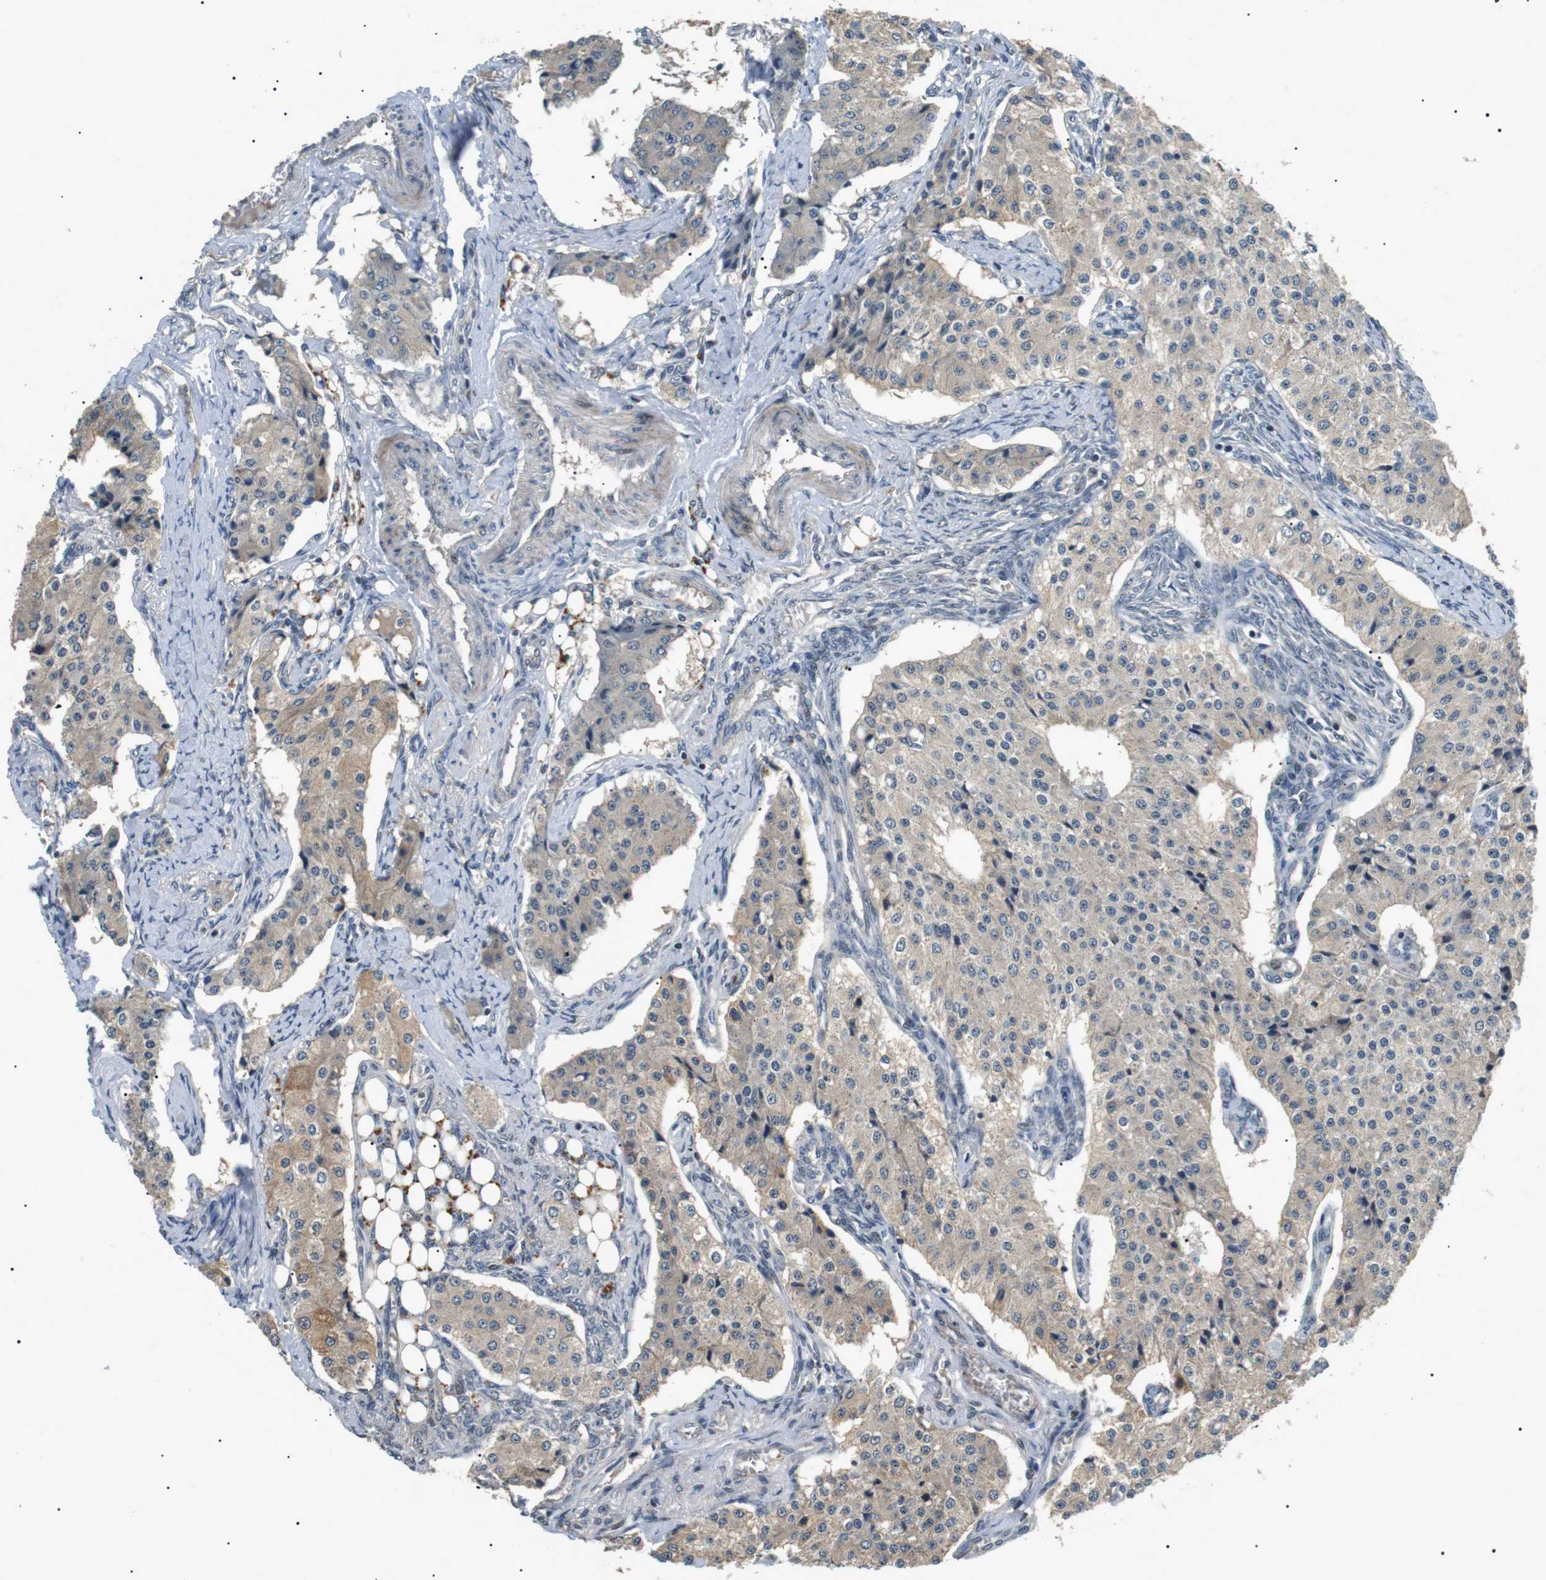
{"staining": {"intensity": "weak", "quantity": ">75%", "location": "cytoplasmic/membranous"}, "tissue": "carcinoid", "cell_type": "Tumor cells", "image_type": "cancer", "snomed": [{"axis": "morphology", "description": "Carcinoid, malignant, NOS"}, {"axis": "topography", "description": "Colon"}], "caption": "Protein staining reveals weak cytoplasmic/membranous staining in approximately >75% of tumor cells in carcinoid.", "gene": "HSPA13", "patient": {"sex": "female", "age": 52}}